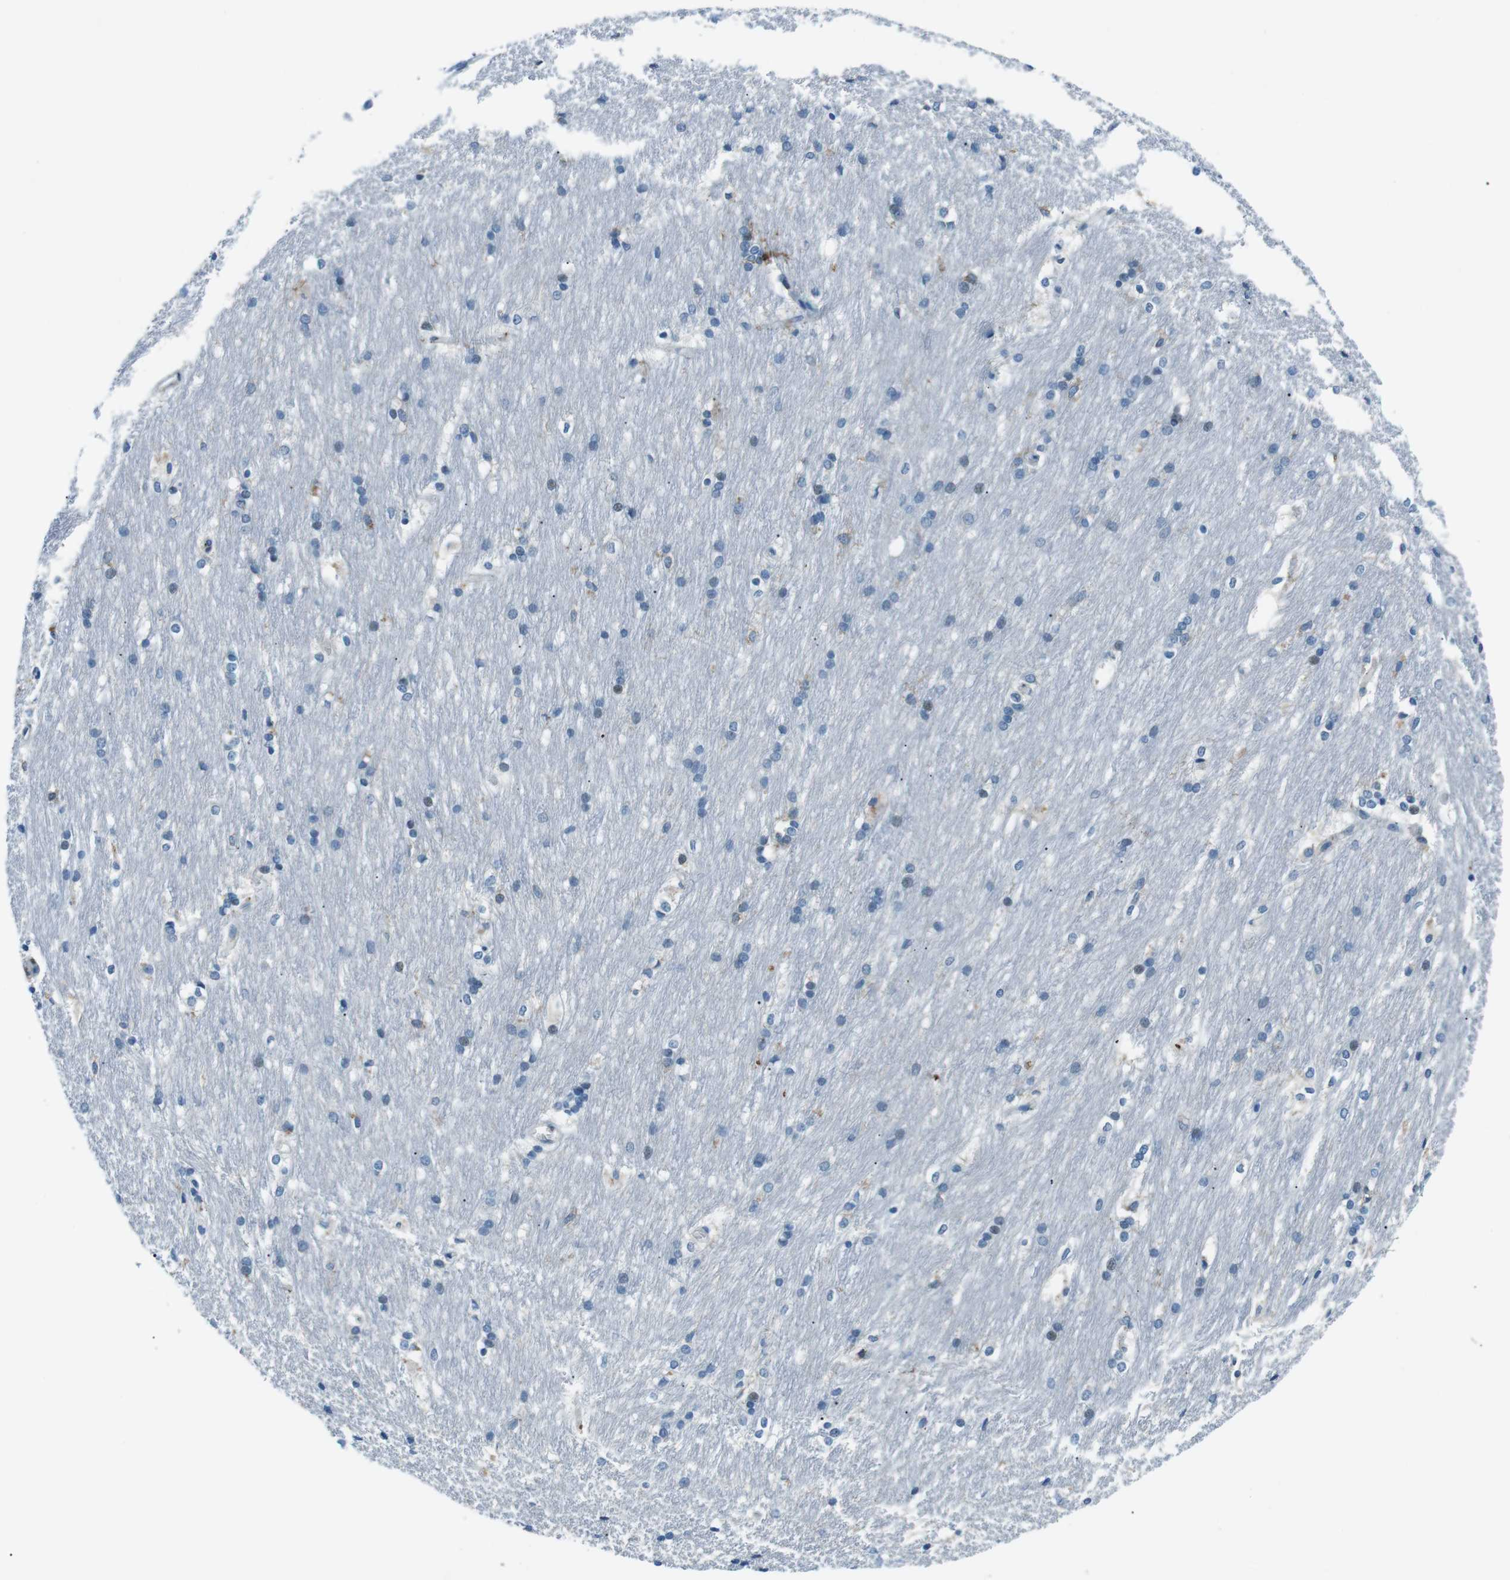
{"staining": {"intensity": "moderate", "quantity": "<25%", "location": "cytoplasmic/membranous"}, "tissue": "caudate", "cell_type": "Glial cells", "image_type": "normal", "snomed": [{"axis": "morphology", "description": "Normal tissue, NOS"}, {"axis": "topography", "description": "Lateral ventricle wall"}], "caption": "IHC staining of normal caudate, which displays low levels of moderate cytoplasmic/membranous expression in about <25% of glial cells indicating moderate cytoplasmic/membranous protein expression. The staining was performed using DAB (3,3'-diaminobenzidine) (brown) for protein detection and nuclei were counterstained in hematoxylin (blue).", "gene": "ST6GAL1", "patient": {"sex": "female", "age": 19}}